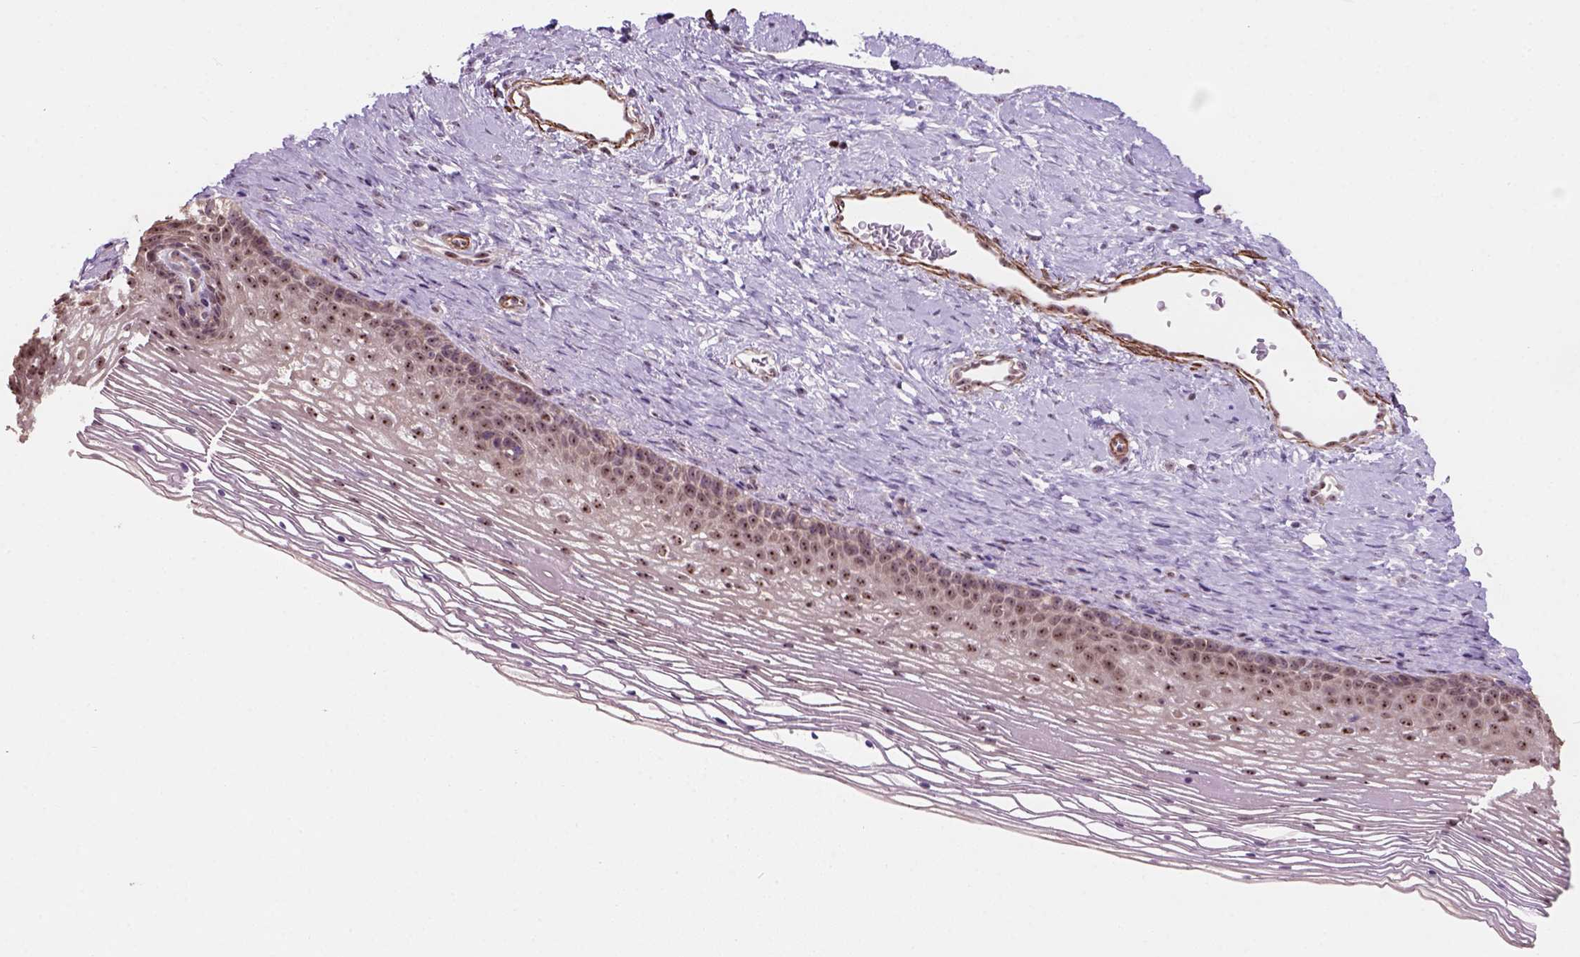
{"staining": {"intensity": "negative", "quantity": "none", "location": "none"}, "tissue": "cervix", "cell_type": "Glandular cells", "image_type": "normal", "snomed": [{"axis": "morphology", "description": "Normal tissue, NOS"}, {"axis": "topography", "description": "Cervix"}], "caption": "Micrograph shows no significant protein positivity in glandular cells of normal cervix.", "gene": "RRS1", "patient": {"sex": "female", "age": 34}}